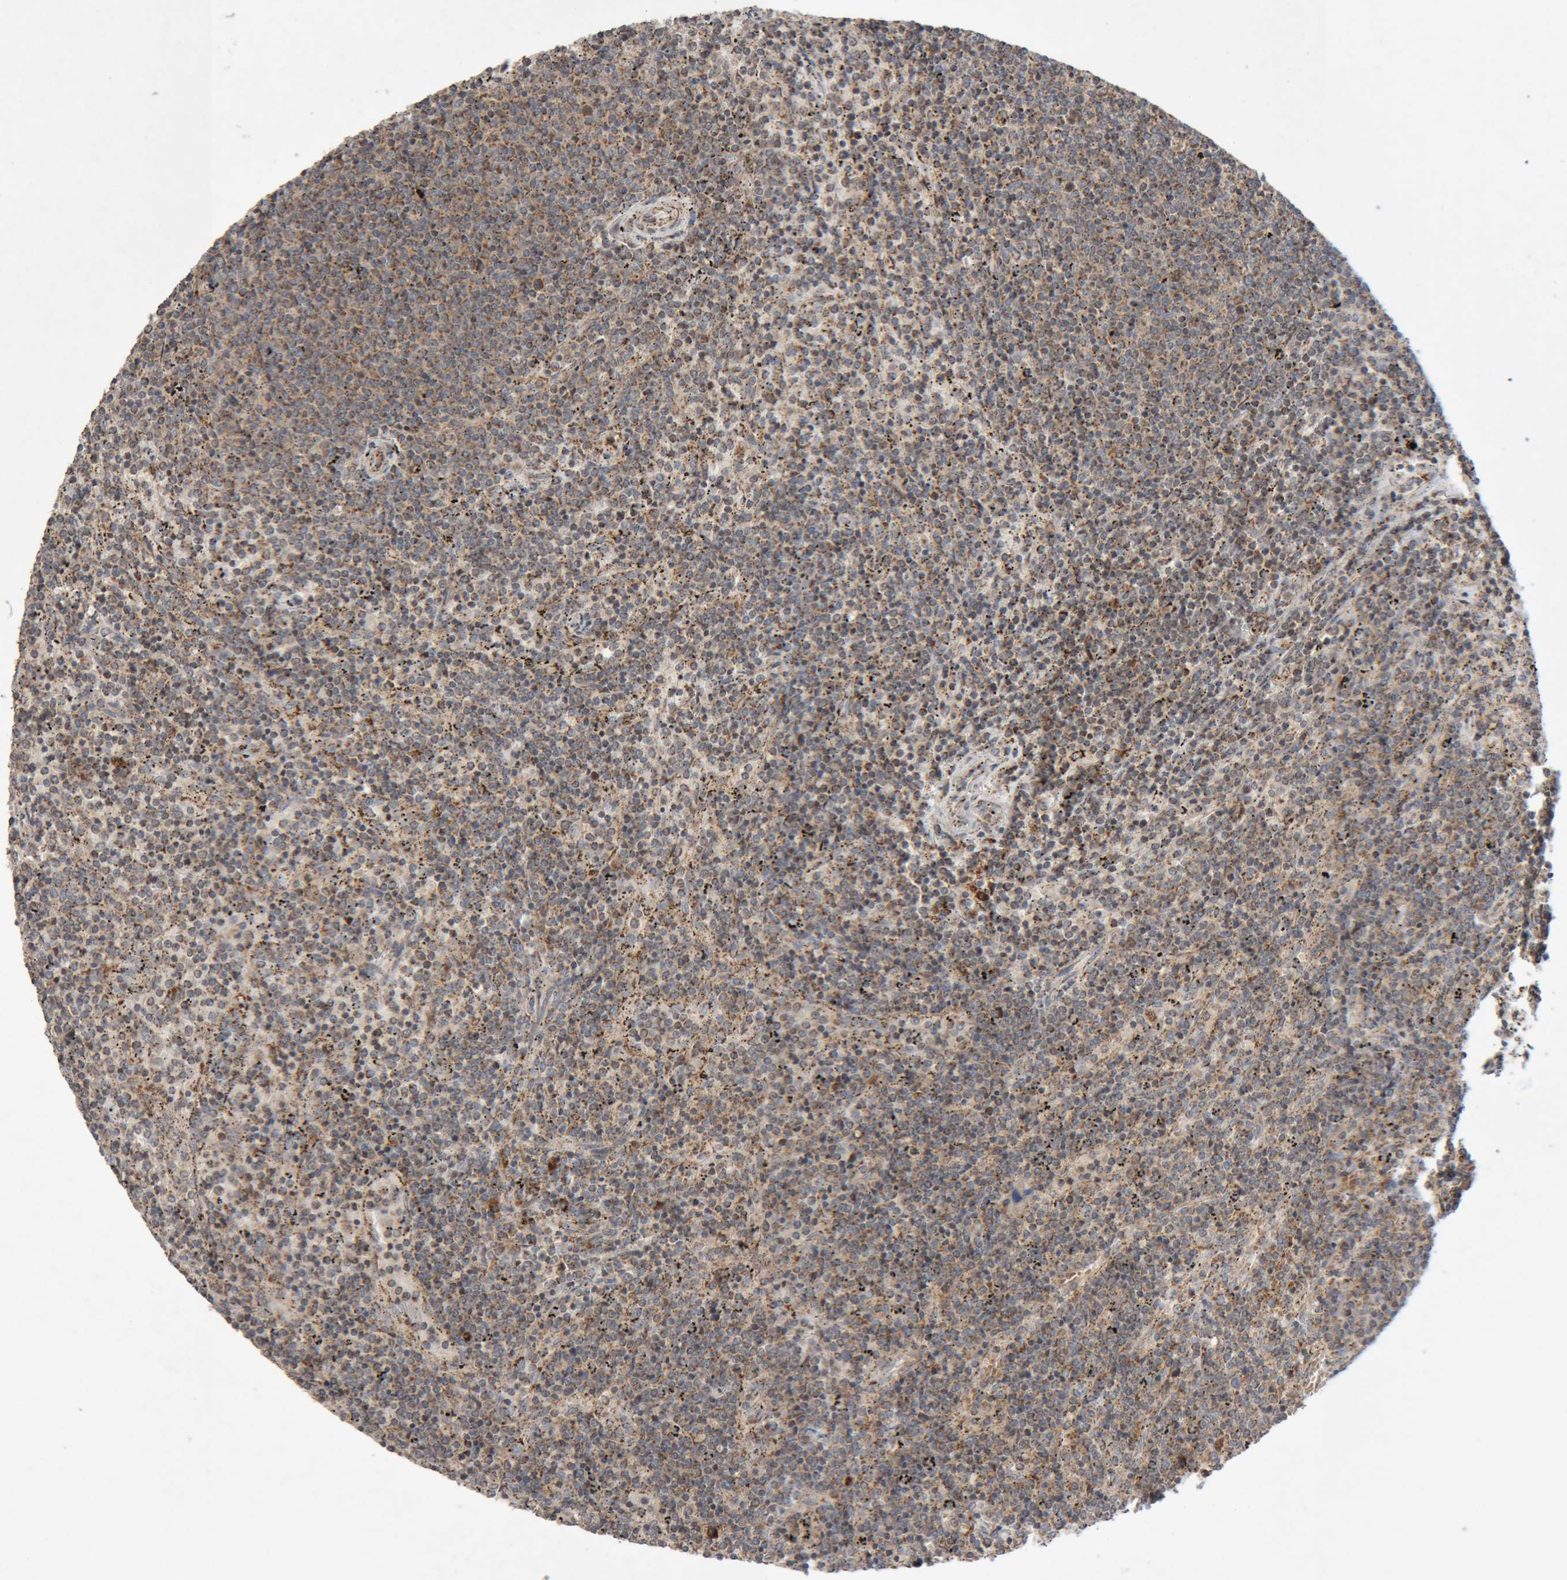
{"staining": {"intensity": "moderate", "quantity": "25%-75%", "location": "cytoplasmic/membranous"}, "tissue": "lymphoma", "cell_type": "Tumor cells", "image_type": "cancer", "snomed": [{"axis": "morphology", "description": "Malignant lymphoma, non-Hodgkin's type, Low grade"}, {"axis": "topography", "description": "Spleen"}], "caption": "Immunohistochemistry (IHC) histopathology image of lymphoma stained for a protein (brown), which displays medium levels of moderate cytoplasmic/membranous expression in about 25%-75% of tumor cells.", "gene": "KIF21B", "patient": {"sex": "female", "age": 50}}